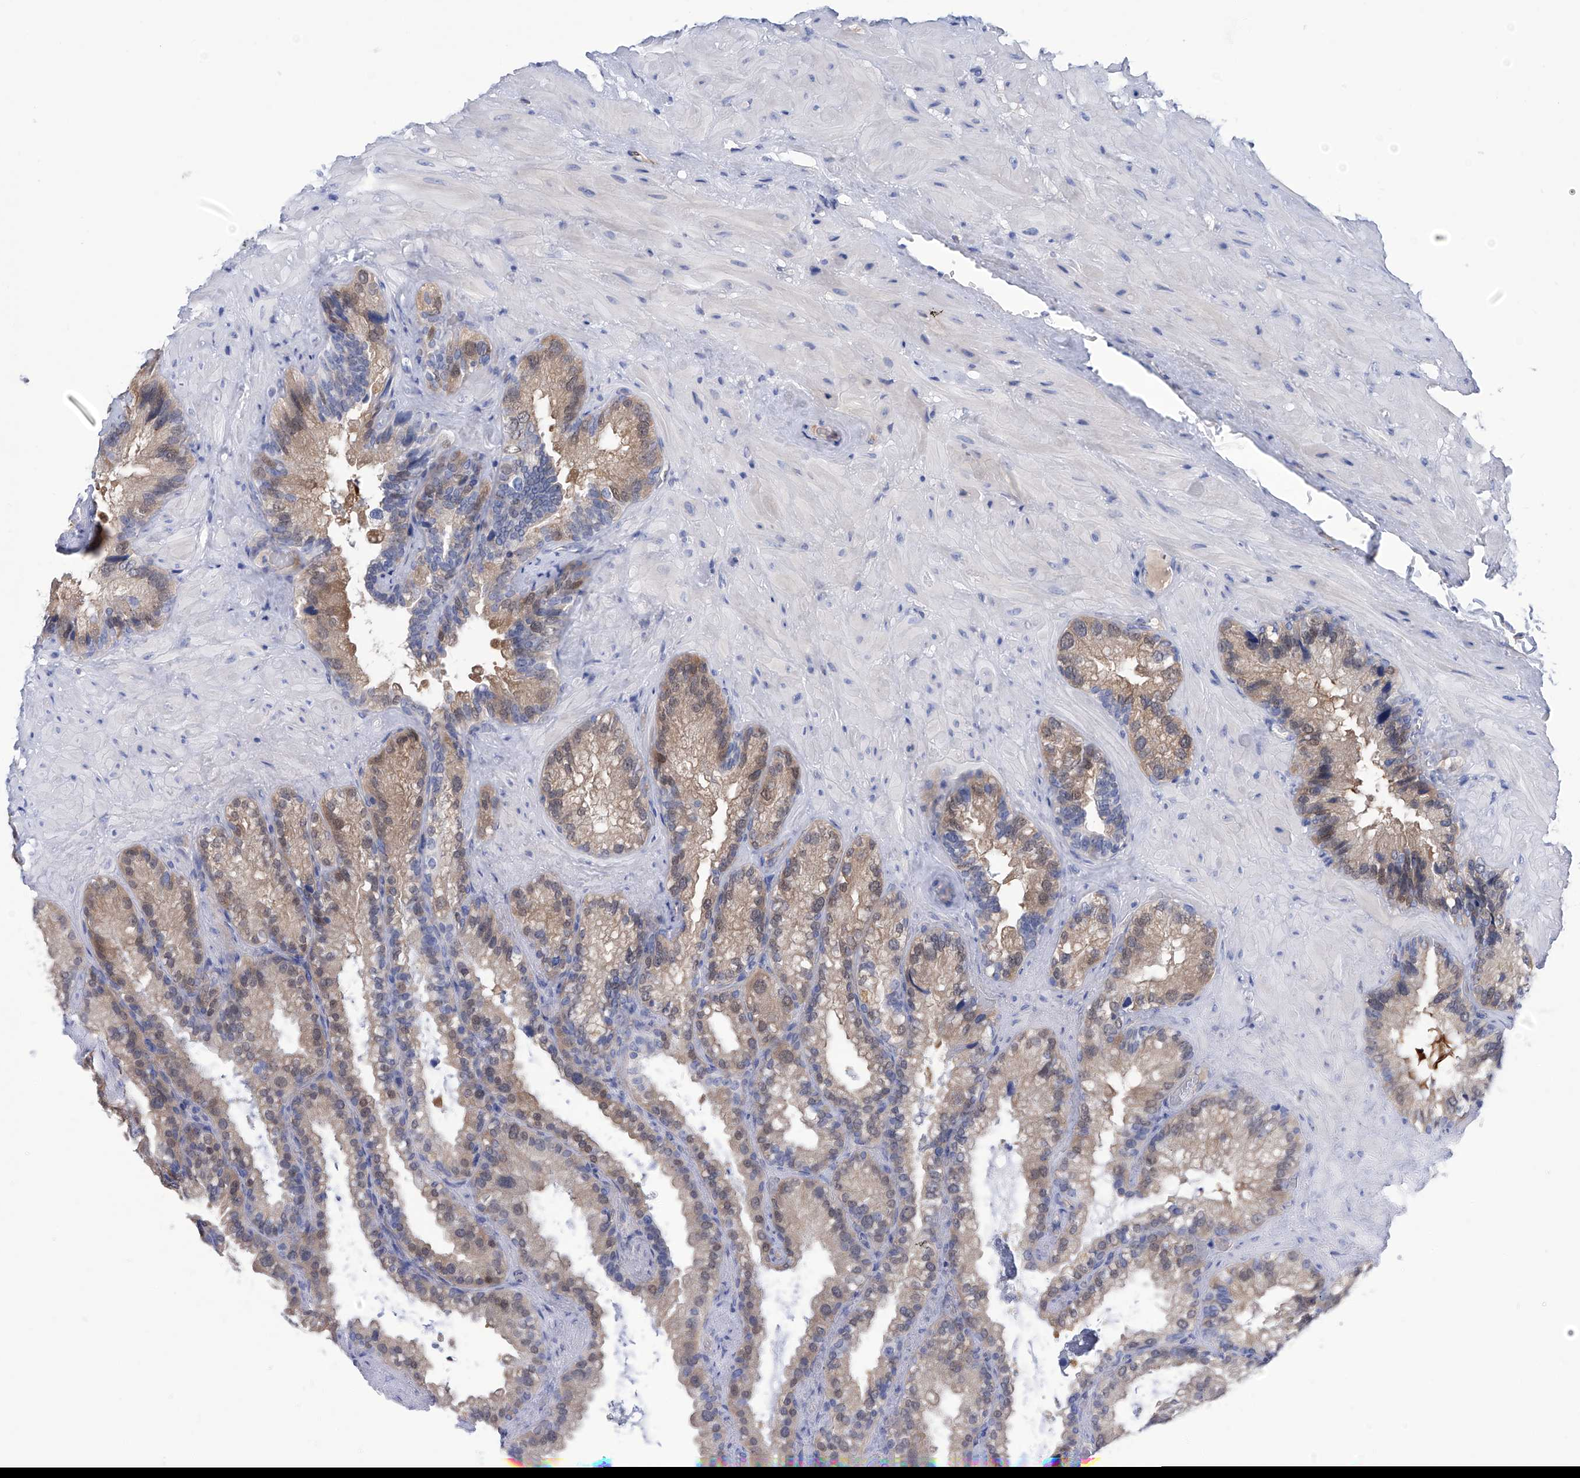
{"staining": {"intensity": "weak", "quantity": "25%-75%", "location": "cytoplasmic/membranous,nuclear"}, "tissue": "seminal vesicle", "cell_type": "Glandular cells", "image_type": "normal", "snomed": [{"axis": "morphology", "description": "Normal tissue, NOS"}, {"axis": "topography", "description": "Prostate"}, {"axis": "topography", "description": "Seminal veicle"}], "caption": "IHC of benign human seminal vesicle displays low levels of weak cytoplasmic/membranous,nuclear expression in about 25%-75% of glandular cells. (DAB (3,3'-diaminobenzidine) IHC with brightfield microscopy, high magnification).", "gene": "PGM3", "patient": {"sex": "male", "age": 68}}